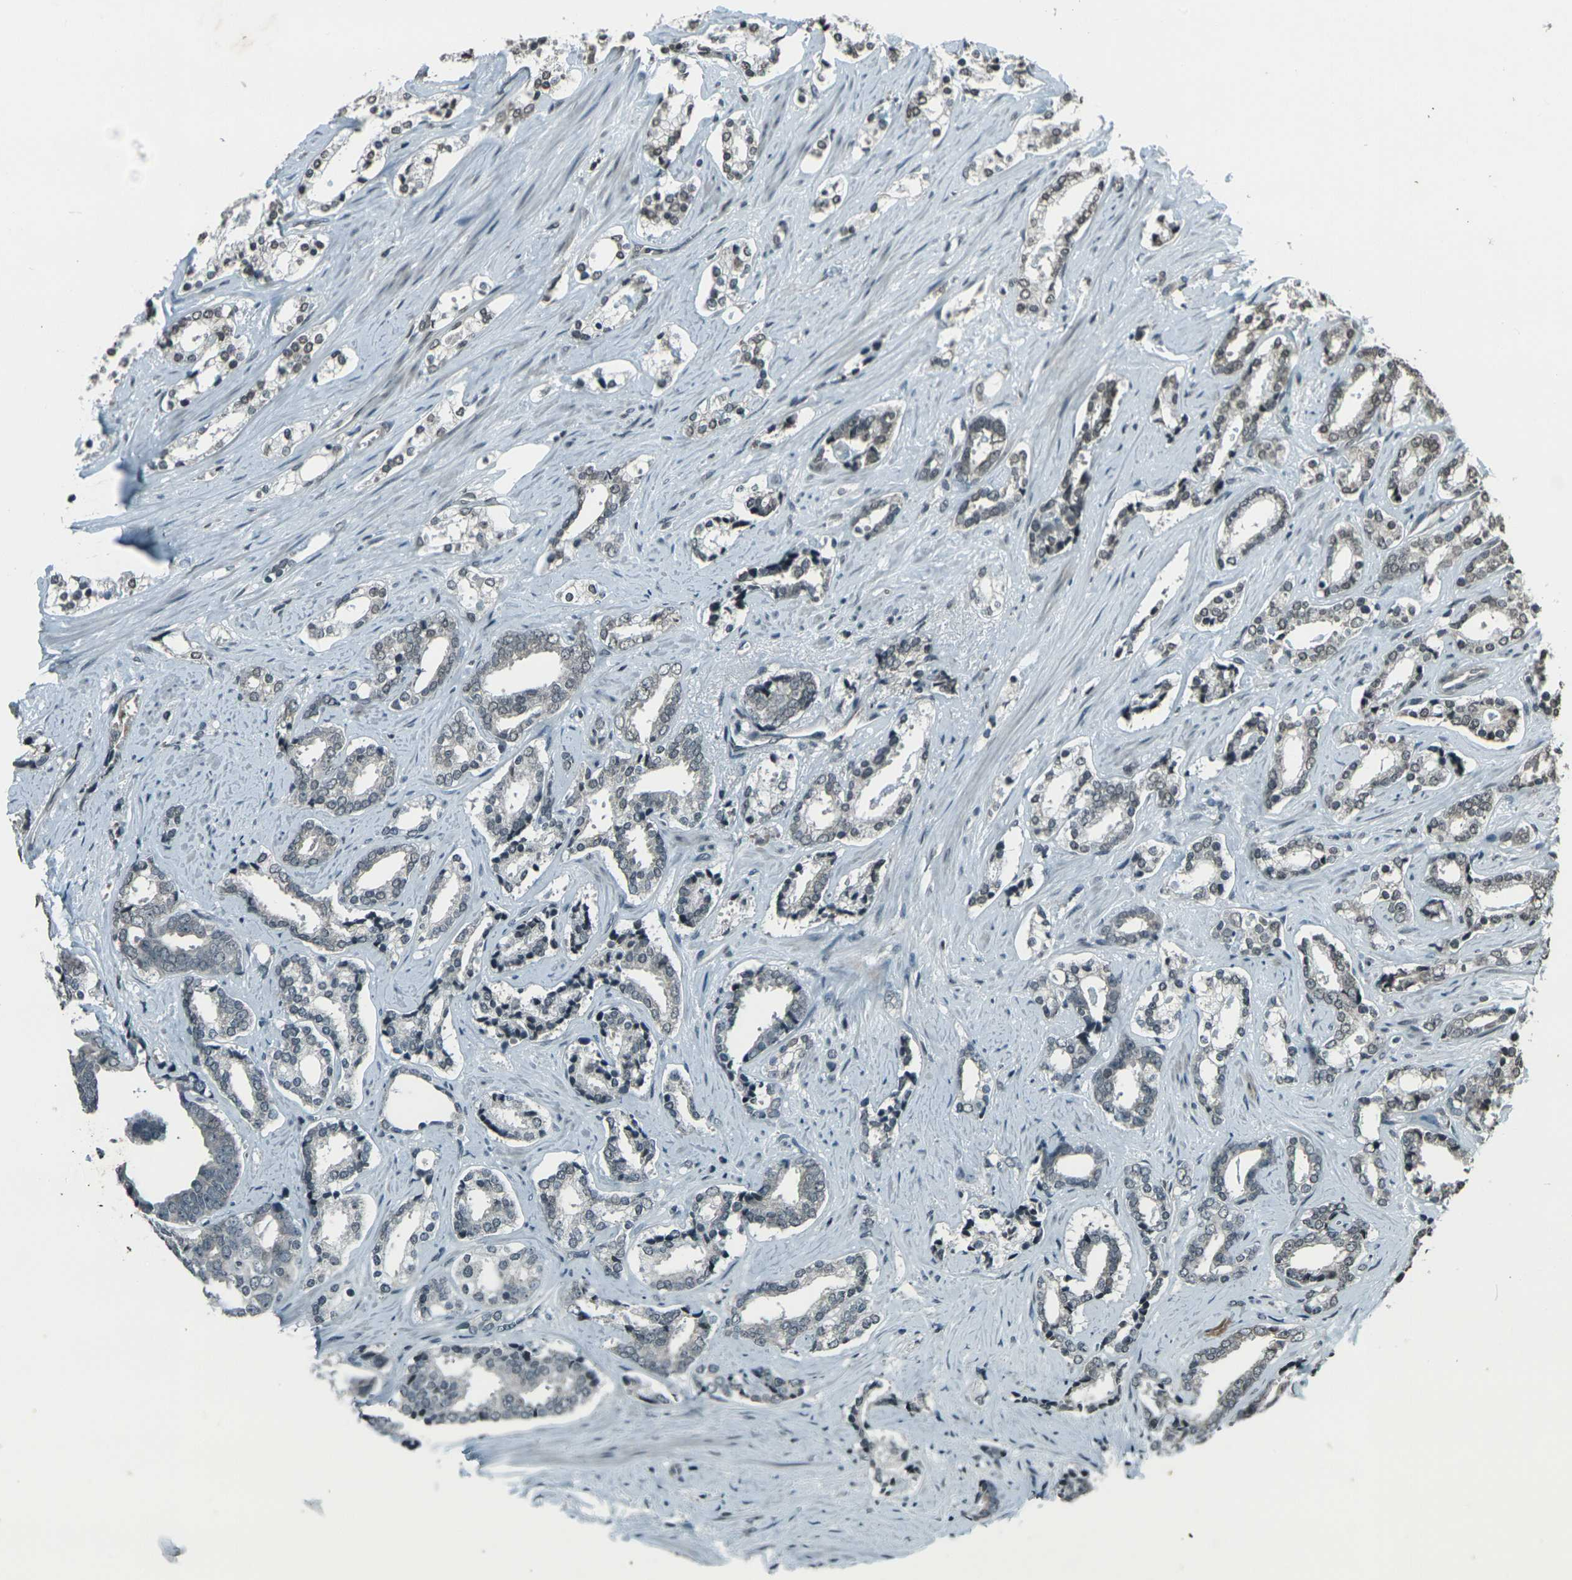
{"staining": {"intensity": "weak", "quantity": "<25%", "location": "nuclear"}, "tissue": "prostate cancer", "cell_type": "Tumor cells", "image_type": "cancer", "snomed": [{"axis": "morphology", "description": "Adenocarcinoma, High grade"}, {"axis": "topography", "description": "Prostate"}], "caption": "This is a photomicrograph of IHC staining of prostate cancer, which shows no positivity in tumor cells. Nuclei are stained in blue.", "gene": "PRPF8", "patient": {"sex": "male", "age": 67}}